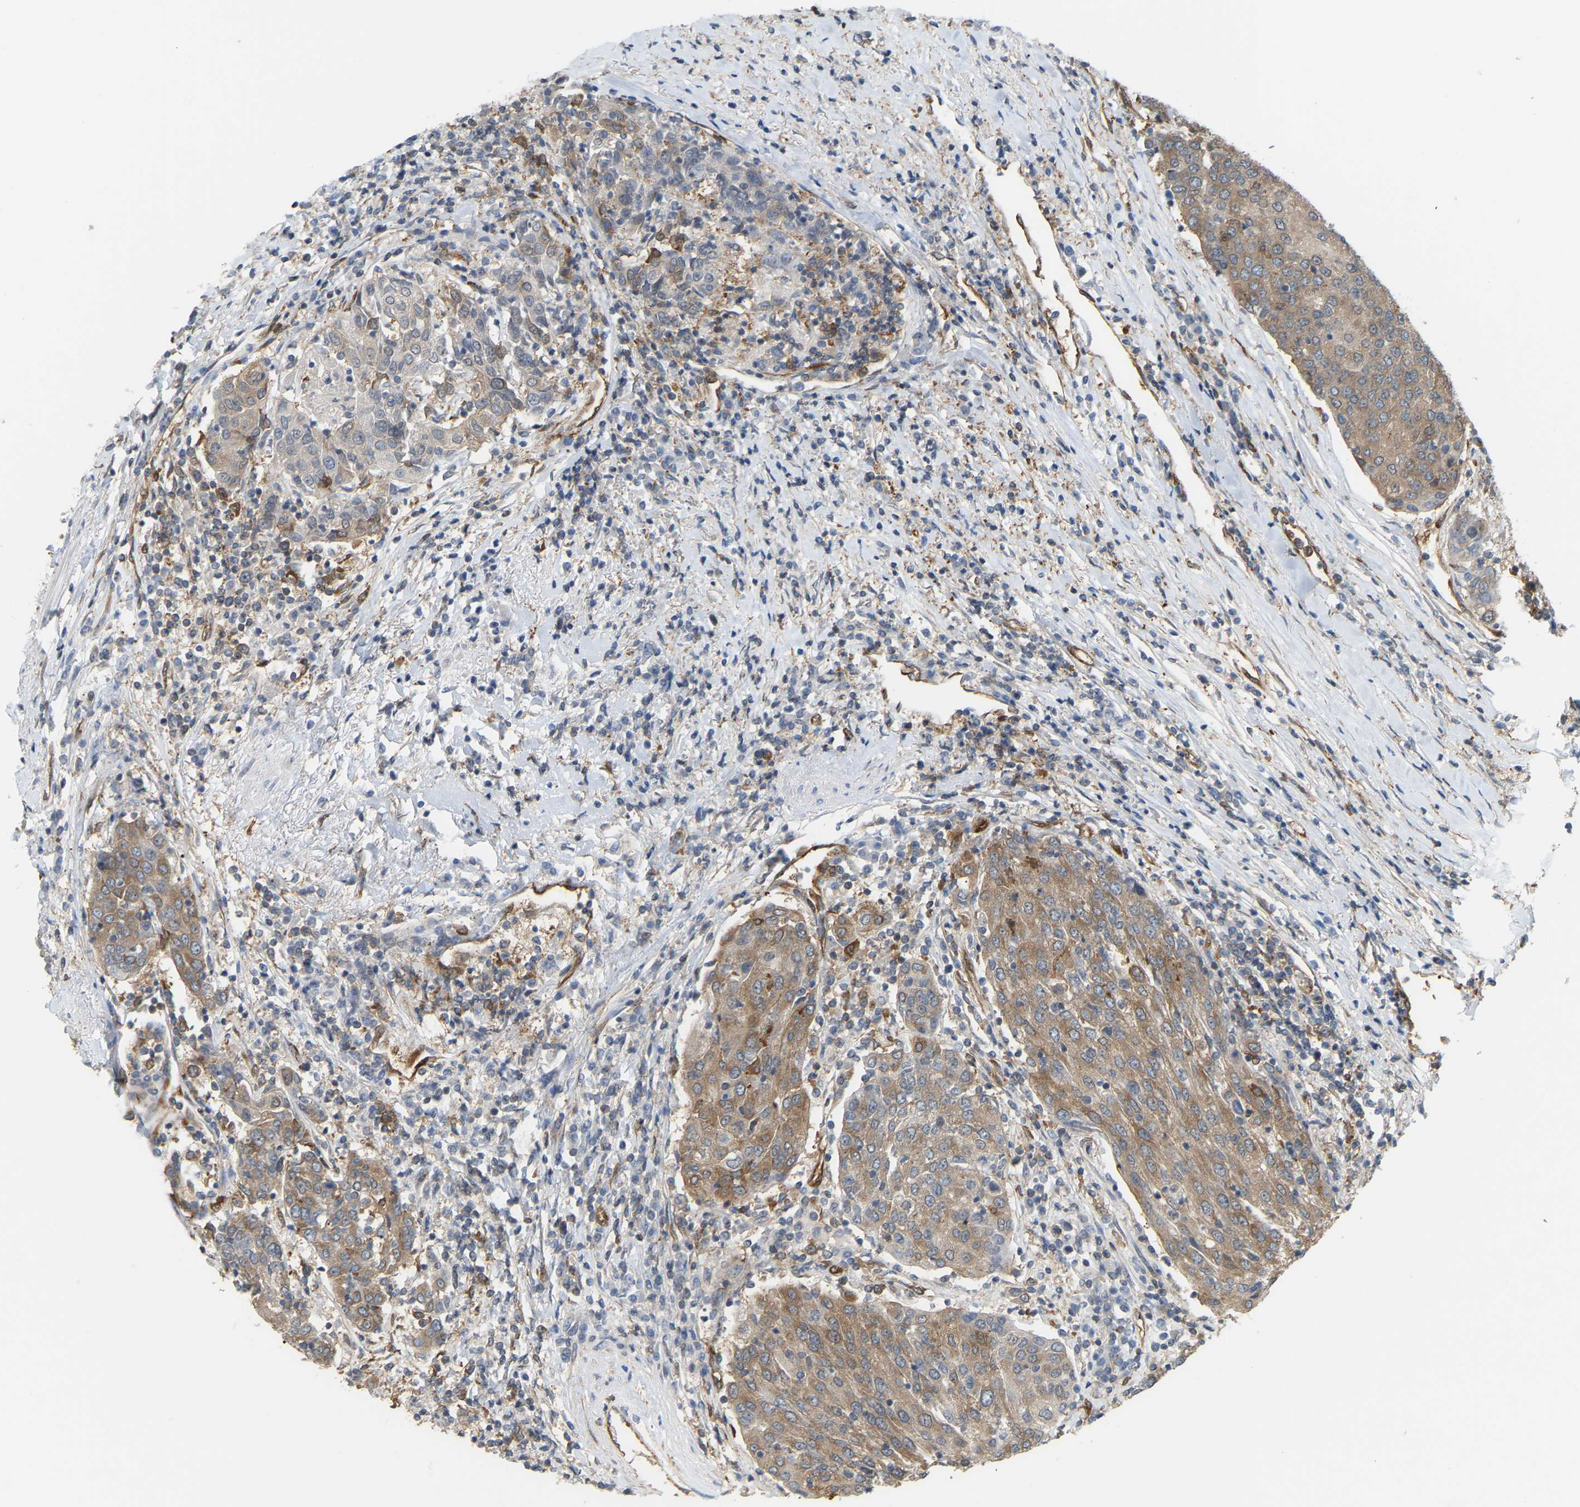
{"staining": {"intensity": "moderate", "quantity": "25%-75%", "location": "cytoplasmic/membranous"}, "tissue": "urothelial cancer", "cell_type": "Tumor cells", "image_type": "cancer", "snomed": [{"axis": "morphology", "description": "Urothelial carcinoma, High grade"}, {"axis": "topography", "description": "Urinary bladder"}], "caption": "Immunohistochemical staining of human urothelial cancer demonstrates medium levels of moderate cytoplasmic/membranous staining in approximately 25%-75% of tumor cells.", "gene": "PICALM", "patient": {"sex": "female", "age": 85}}